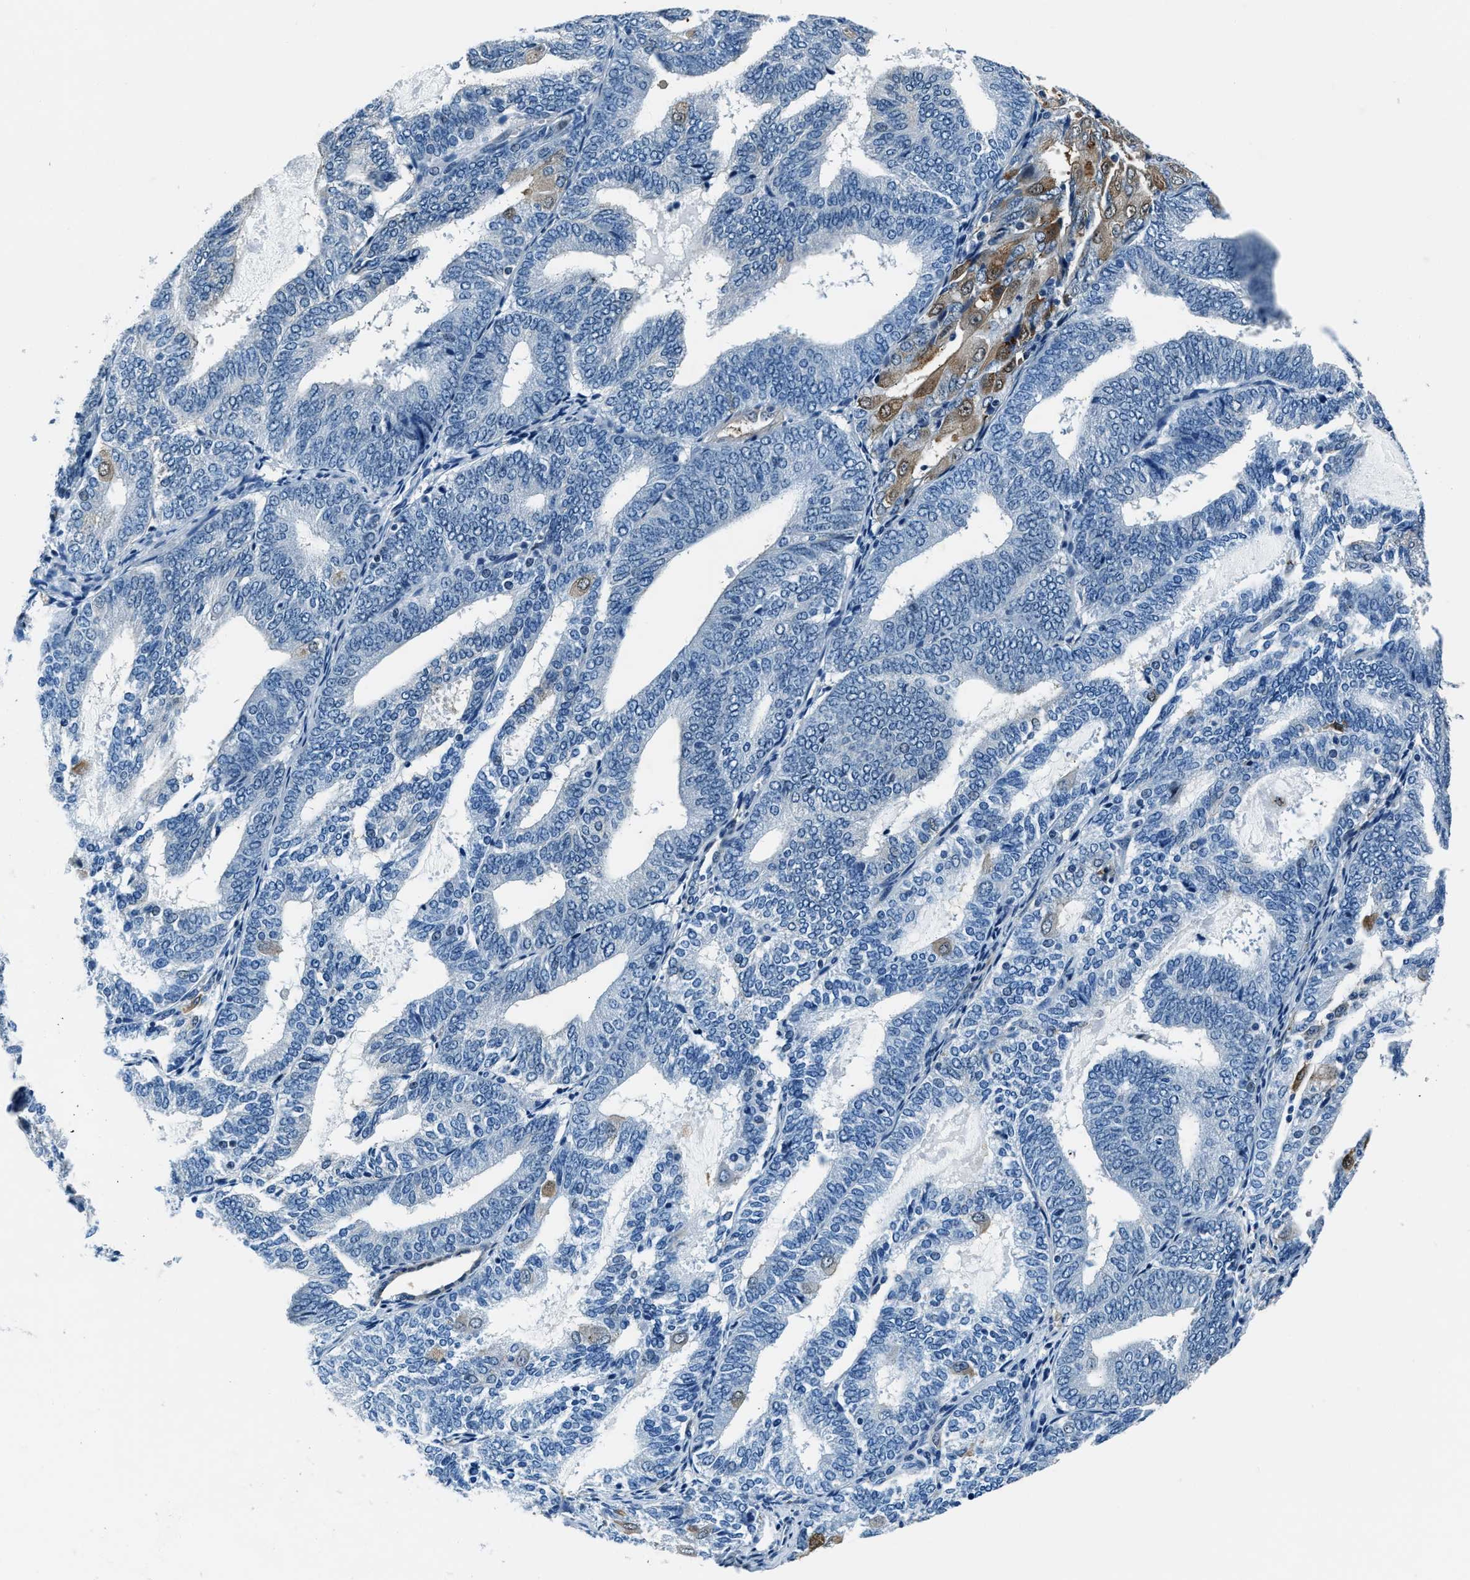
{"staining": {"intensity": "moderate", "quantity": "<25%", "location": "cytoplasmic/membranous"}, "tissue": "endometrial cancer", "cell_type": "Tumor cells", "image_type": "cancer", "snomed": [{"axis": "morphology", "description": "Adenocarcinoma, NOS"}, {"axis": "topography", "description": "Endometrium"}], "caption": "Immunohistochemistry photomicrograph of neoplastic tissue: endometrial cancer (adenocarcinoma) stained using IHC shows low levels of moderate protein expression localized specifically in the cytoplasmic/membranous of tumor cells, appearing as a cytoplasmic/membranous brown color.", "gene": "PTPDC1", "patient": {"sex": "female", "age": 81}}